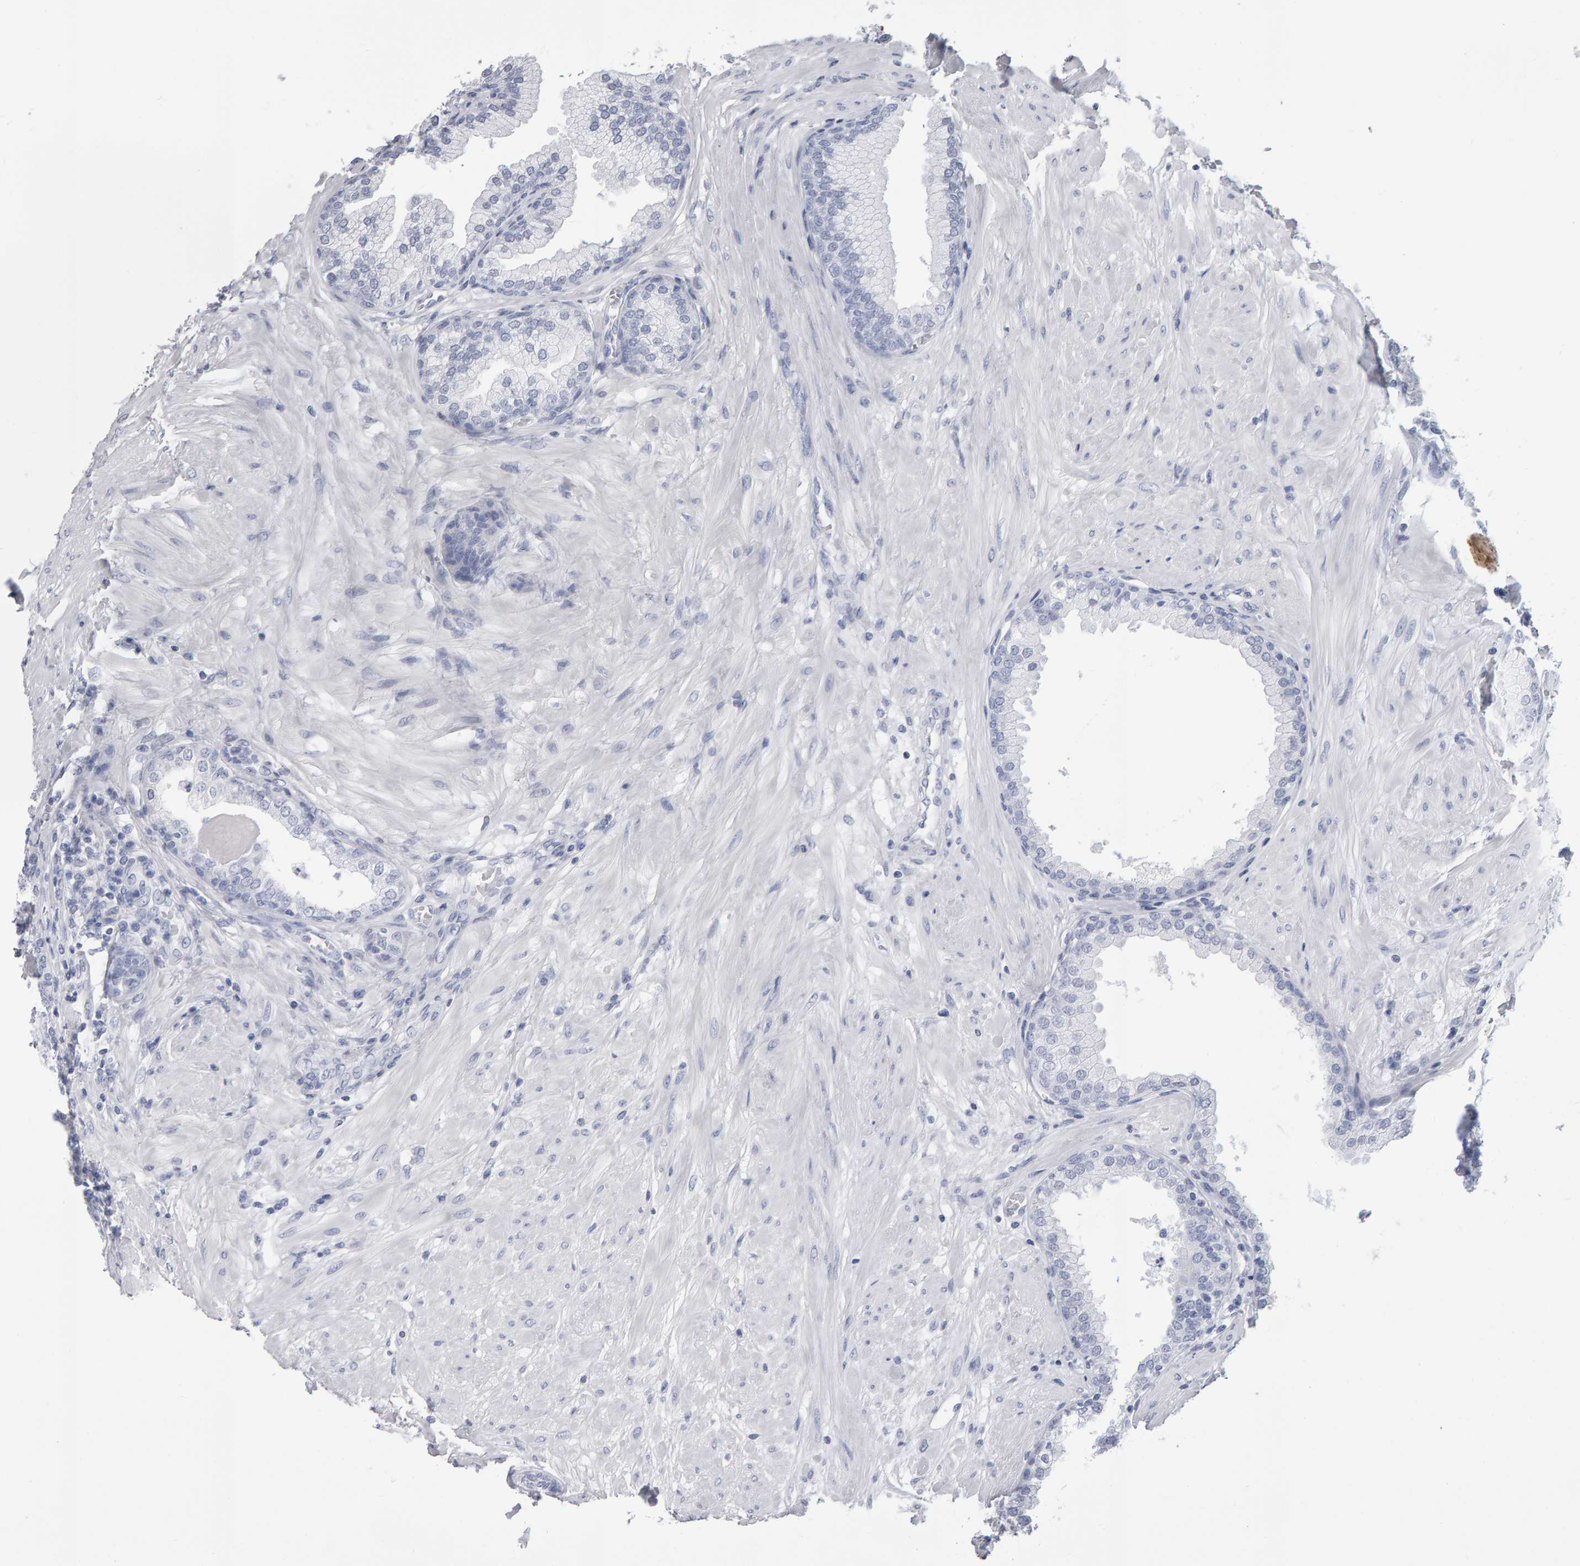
{"staining": {"intensity": "negative", "quantity": "none", "location": "none"}, "tissue": "prostate", "cell_type": "Glandular cells", "image_type": "normal", "snomed": [{"axis": "morphology", "description": "Normal tissue, NOS"}, {"axis": "topography", "description": "Prostate"}], "caption": "Immunohistochemistry (IHC) of unremarkable human prostate shows no staining in glandular cells. (DAB immunohistochemistry with hematoxylin counter stain).", "gene": "NCDN", "patient": {"sex": "male", "age": 51}}